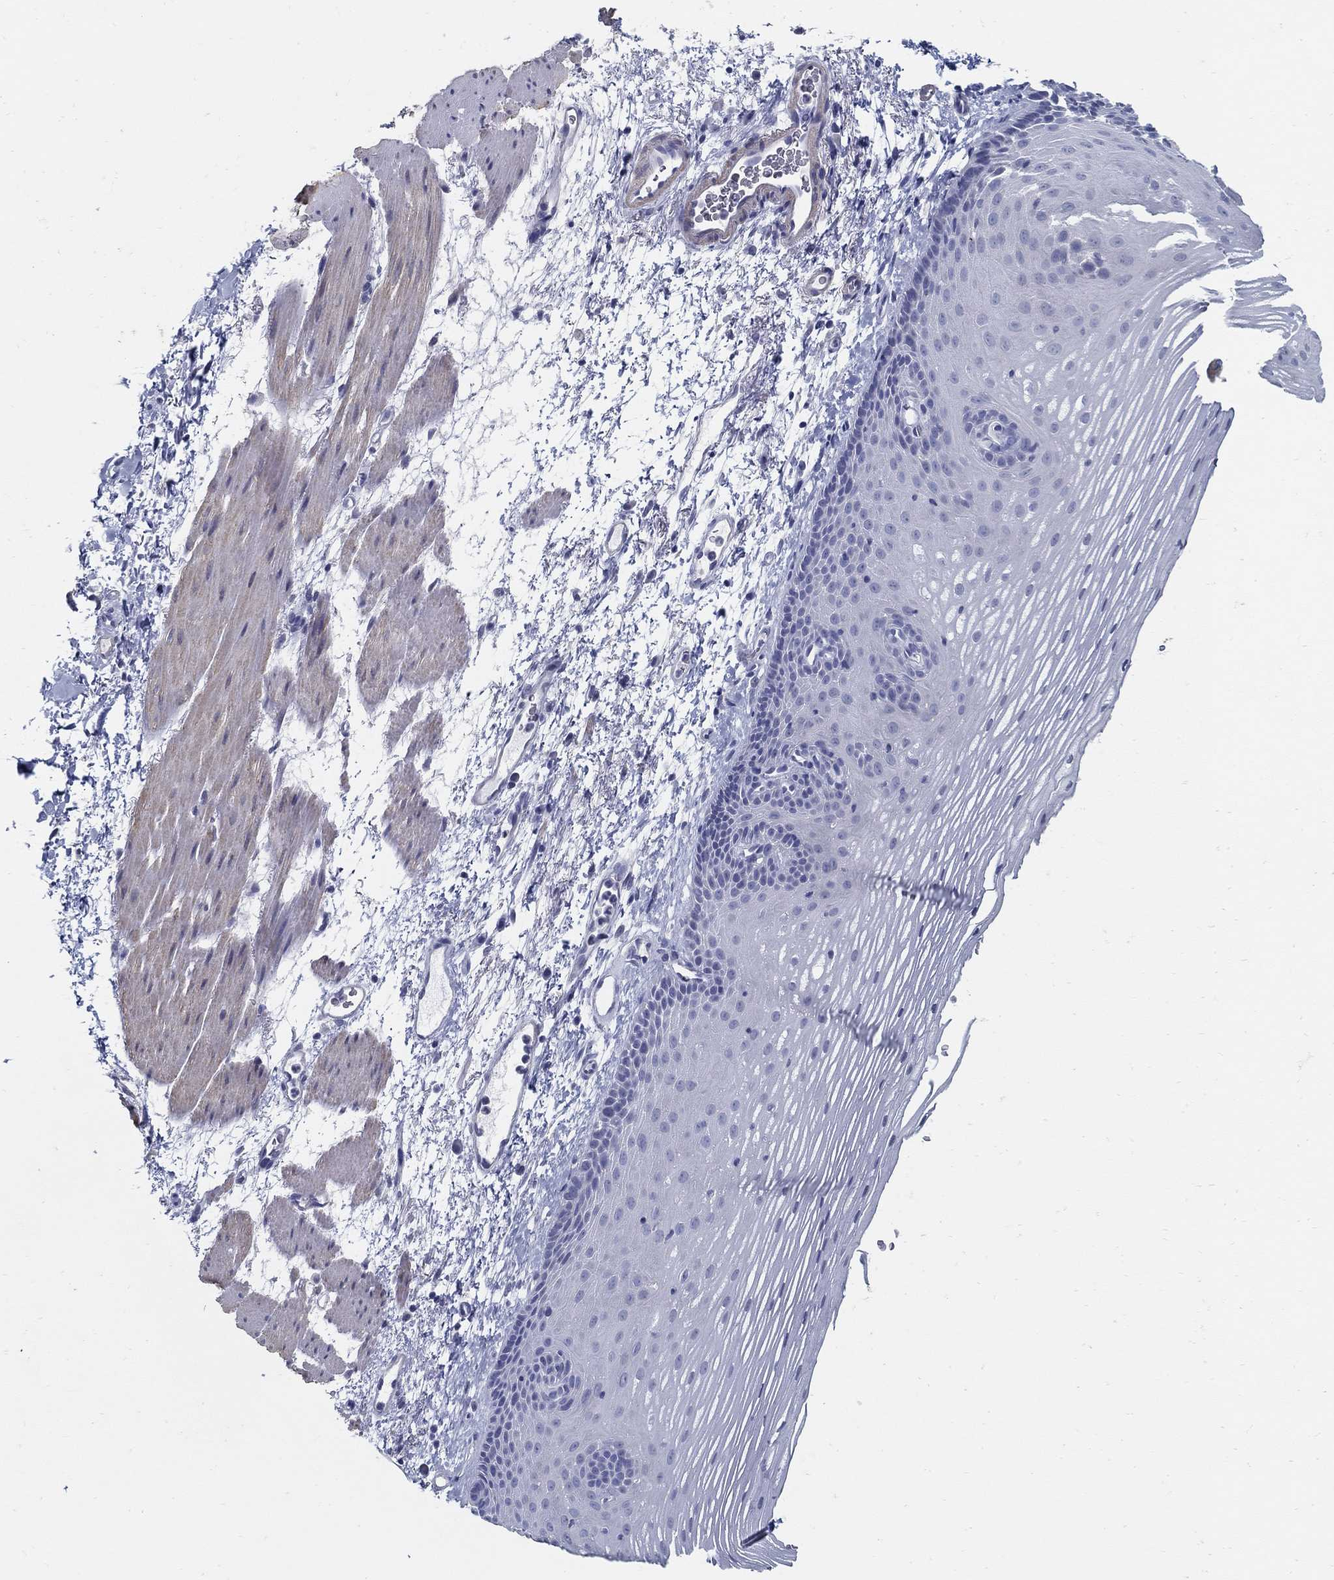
{"staining": {"intensity": "negative", "quantity": "none", "location": "none"}, "tissue": "esophagus", "cell_type": "Squamous epithelial cells", "image_type": "normal", "snomed": [{"axis": "morphology", "description": "Normal tissue, NOS"}, {"axis": "topography", "description": "Esophagus"}], "caption": "This is an IHC histopathology image of normal human esophagus. There is no expression in squamous epithelial cells.", "gene": "USP29", "patient": {"sex": "male", "age": 76}}